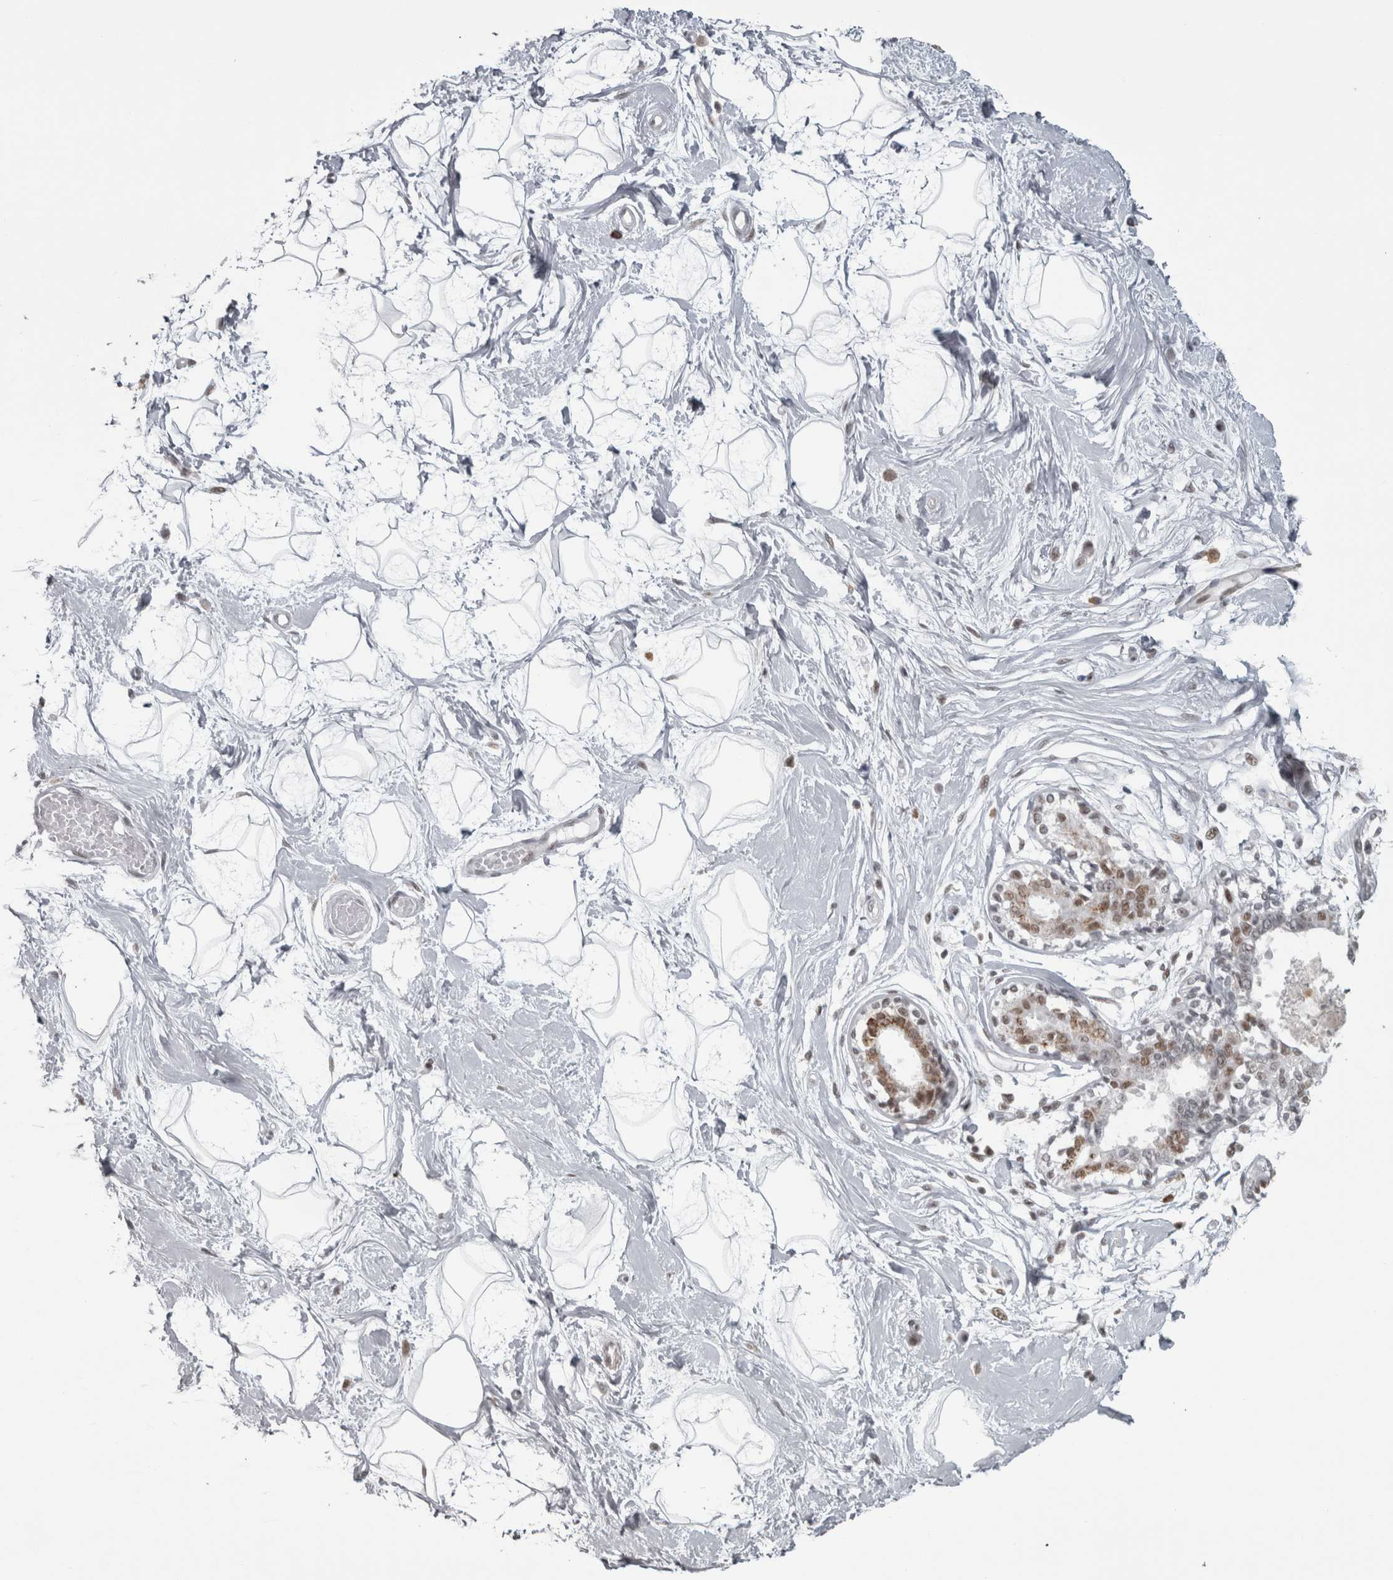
{"staining": {"intensity": "weak", "quantity": ">75%", "location": "nuclear"}, "tissue": "breast", "cell_type": "Adipocytes", "image_type": "normal", "snomed": [{"axis": "morphology", "description": "Normal tissue, NOS"}, {"axis": "topography", "description": "Breast"}], "caption": "This image reveals immunohistochemistry (IHC) staining of benign breast, with low weak nuclear positivity in about >75% of adipocytes.", "gene": "MICU3", "patient": {"sex": "female", "age": 45}}